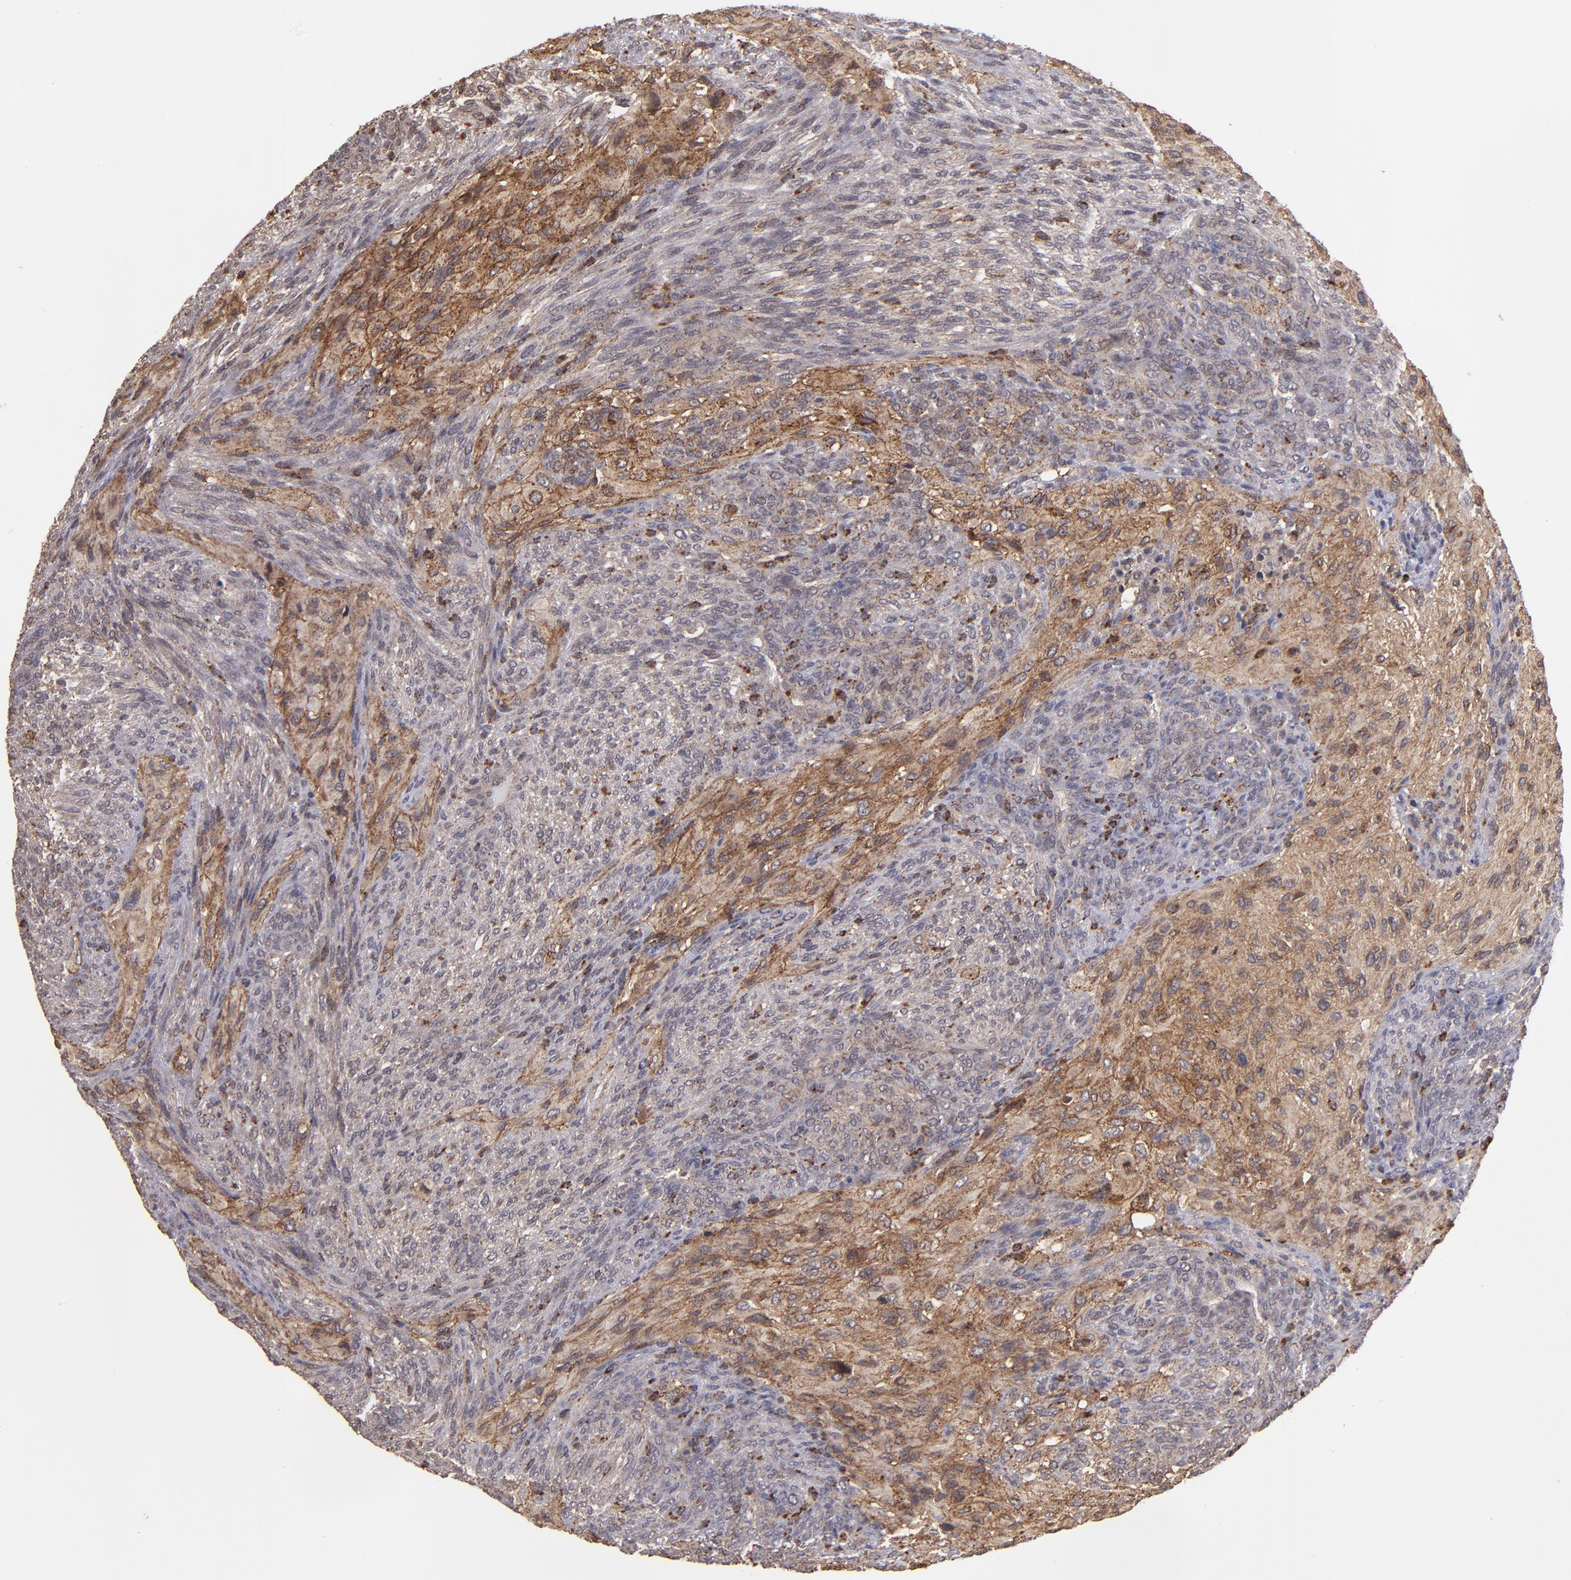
{"staining": {"intensity": "moderate", "quantity": "25%-75%", "location": "cytoplasmic/membranous"}, "tissue": "glioma", "cell_type": "Tumor cells", "image_type": "cancer", "snomed": [{"axis": "morphology", "description": "Glioma, malignant, High grade"}, {"axis": "topography", "description": "Cerebral cortex"}], "caption": "High-magnification brightfield microscopy of malignant high-grade glioma stained with DAB (brown) and counterstained with hematoxylin (blue). tumor cells exhibit moderate cytoplasmic/membranous expression is seen in about25%-75% of cells.", "gene": "SIPA1L1", "patient": {"sex": "female", "age": 55}}